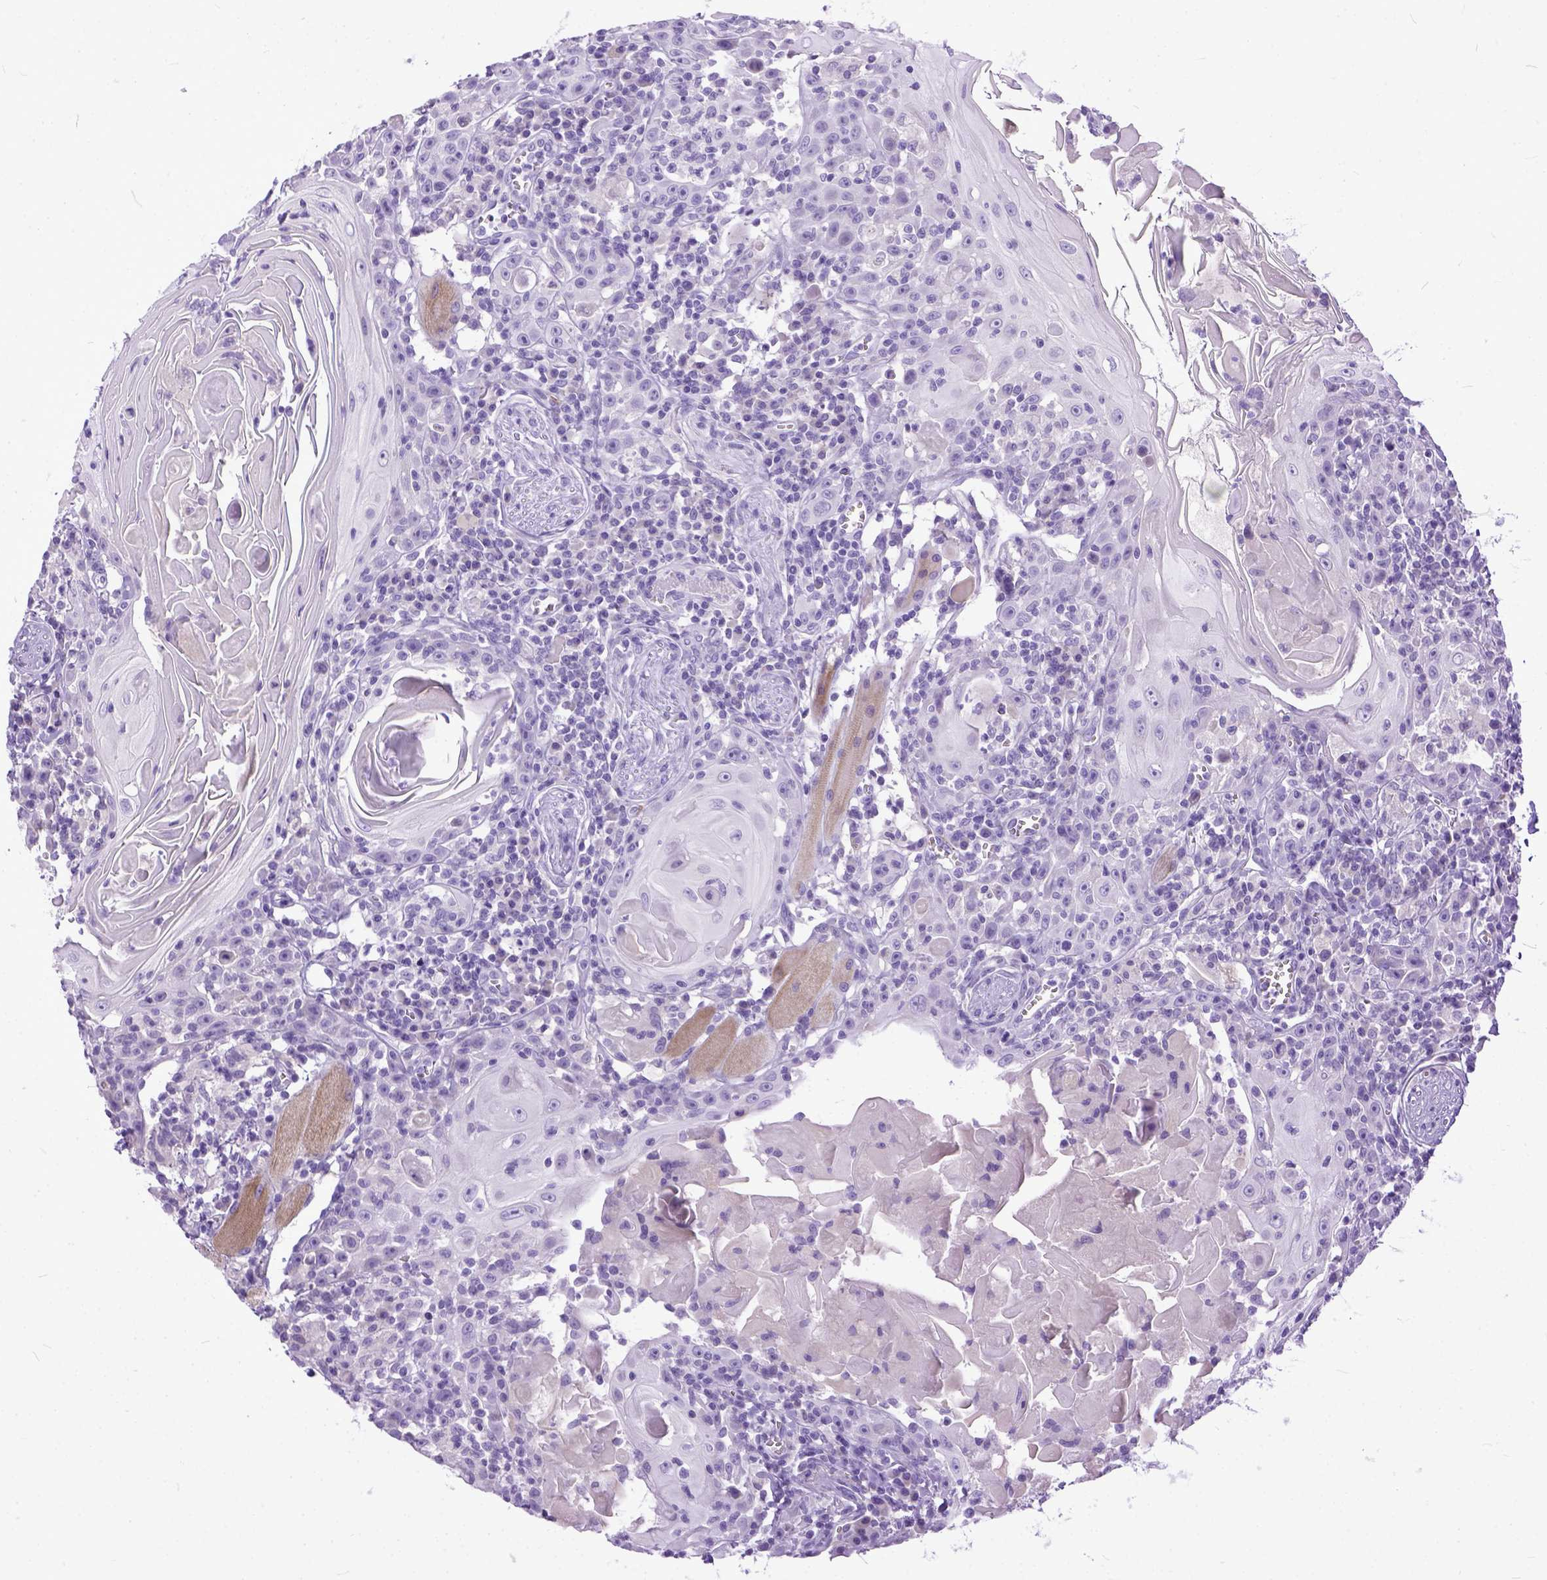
{"staining": {"intensity": "negative", "quantity": "none", "location": "none"}, "tissue": "head and neck cancer", "cell_type": "Tumor cells", "image_type": "cancer", "snomed": [{"axis": "morphology", "description": "Squamous cell carcinoma, NOS"}, {"axis": "topography", "description": "Head-Neck"}], "caption": "This image is of head and neck cancer stained with immunohistochemistry (IHC) to label a protein in brown with the nuclei are counter-stained blue. There is no staining in tumor cells.", "gene": "PLK5", "patient": {"sex": "male", "age": 52}}